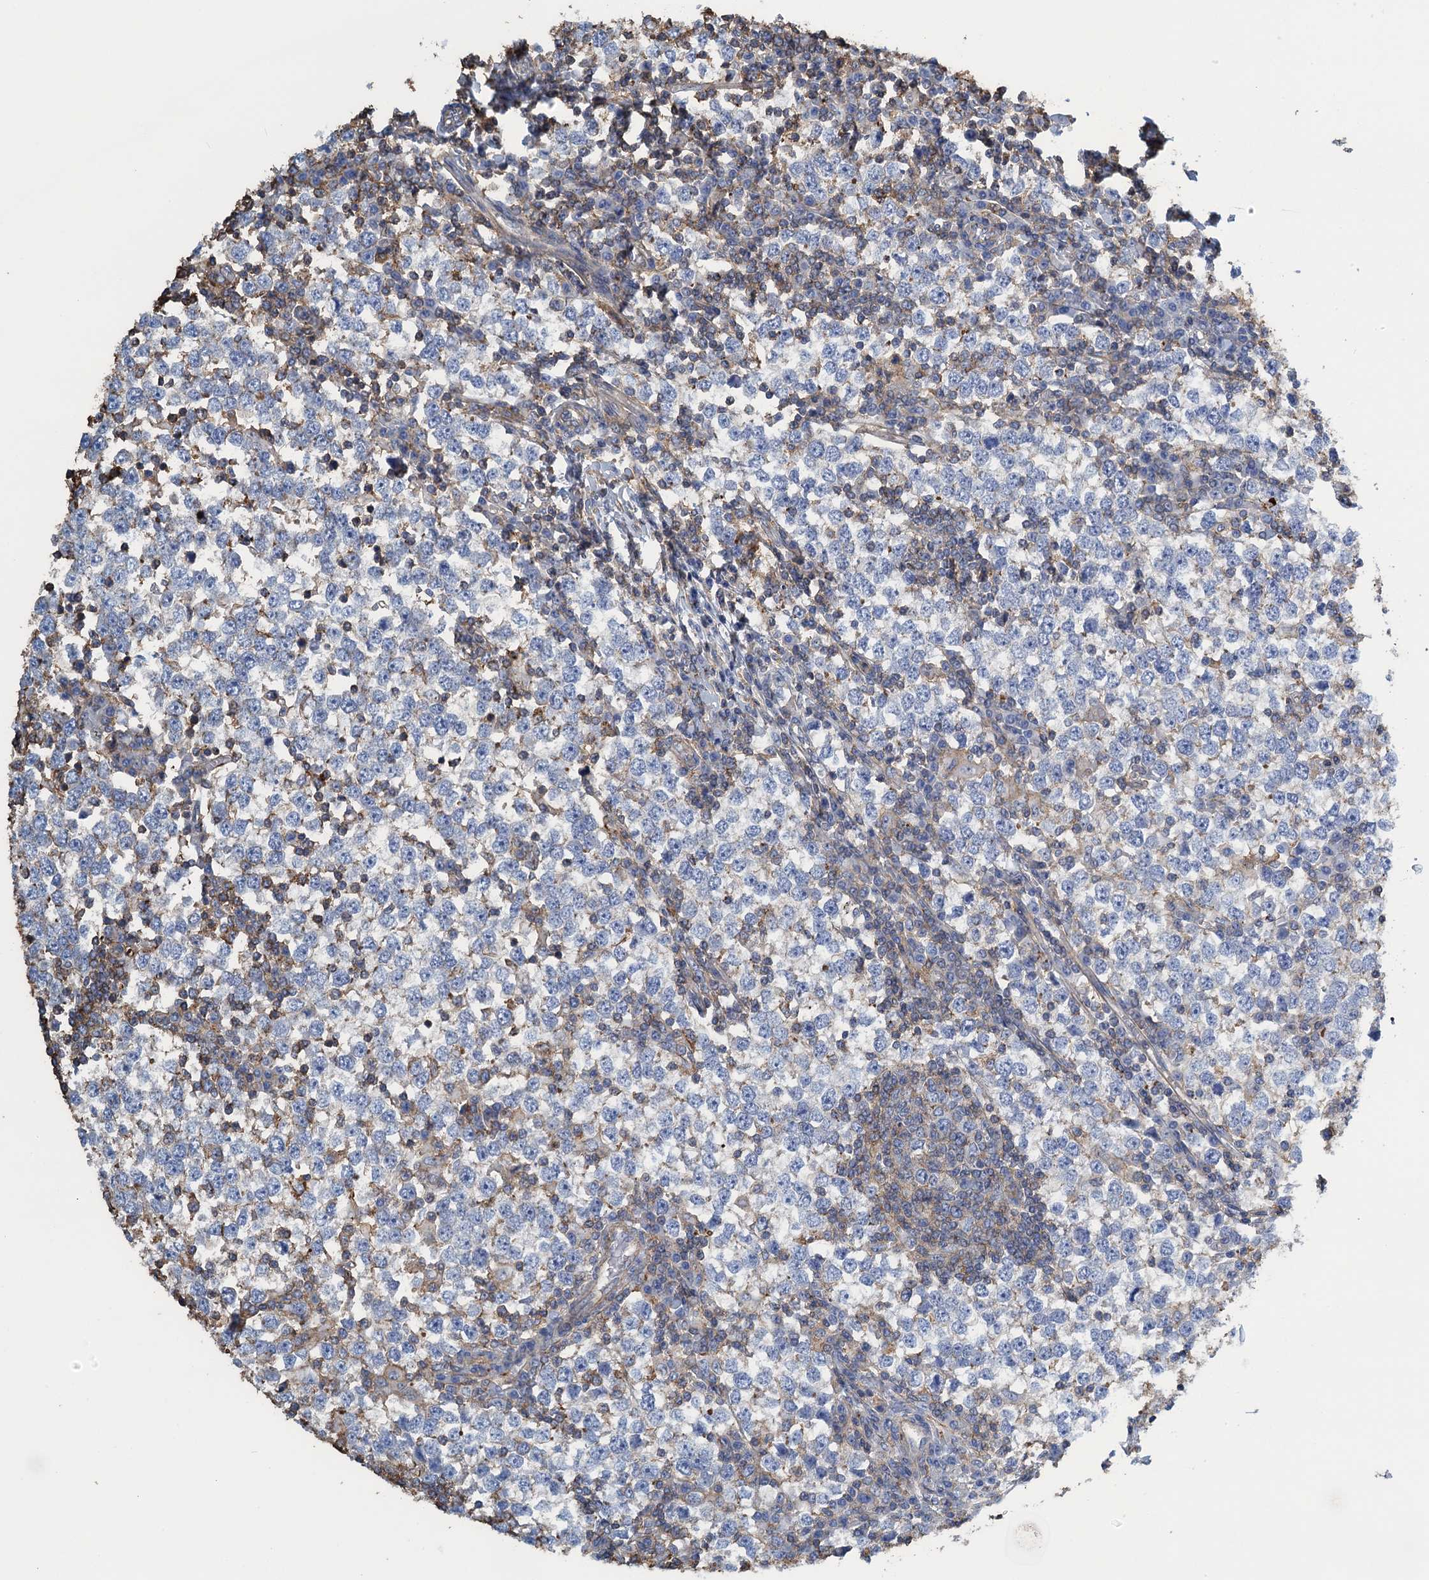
{"staining": {"intensity": "negative", "quantity": "none", "location": "none"}, "tissue": "testis cancer", "cell_type": "Tumor cells", "image_type": "cancer", "snomed": [{"axis": "morphology", "description": "Seminoma, NOS"}, {"axis": "topography", "description": "Testis"}], "caption": "Immunohistochemical staining of human seminoma (testis) reveals no significant expression in tumor cells.", "gene": "PROSER2", "patient": {"sex": "male", "age": 65}}